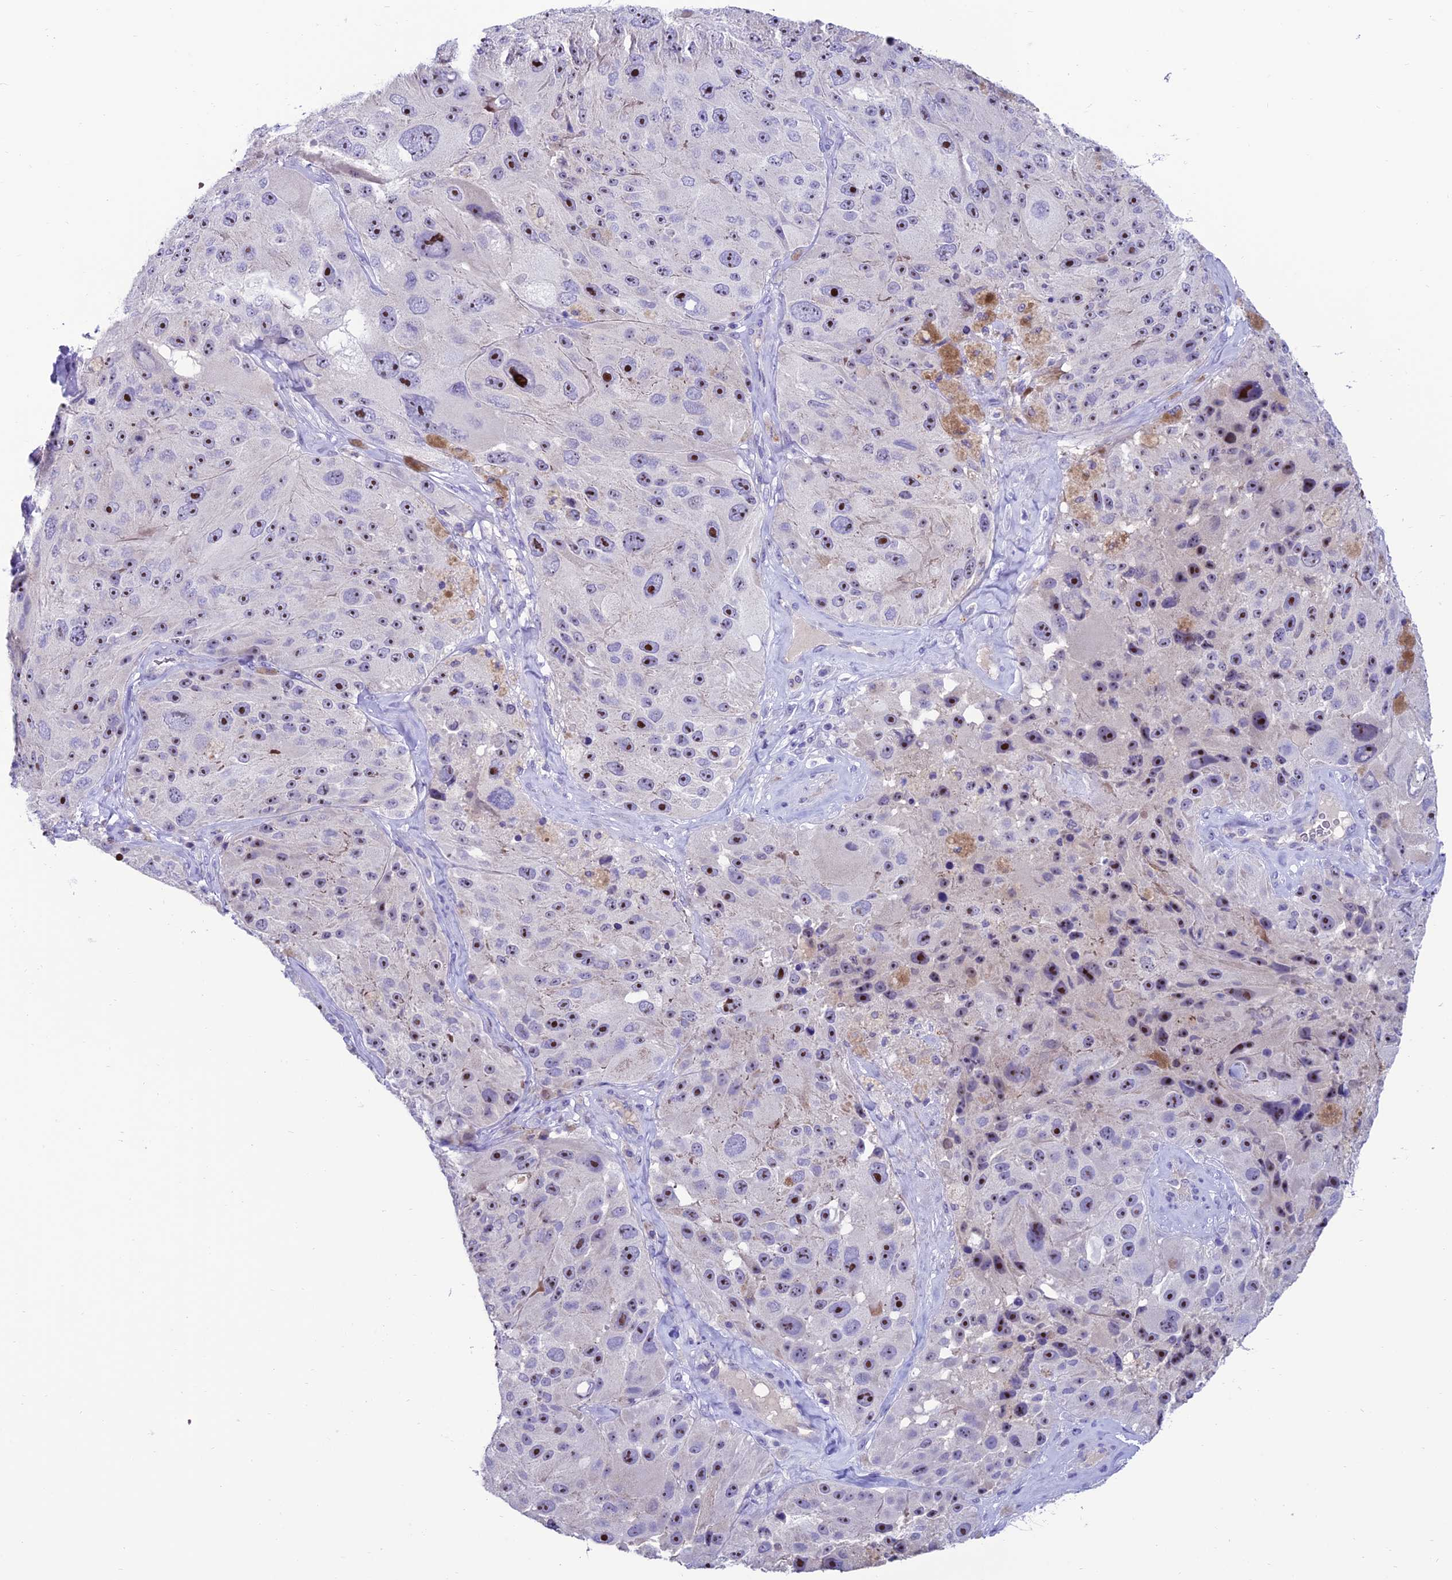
{"staining": {"intensity": "strong", "quantity": "<25%", "location": "nuclear"}, "tissue": "melanoma", "cell_type": "Tumor cells", "image_type": "cancer", "snomed": [{"axis": "morphology", "description": "Malignant melanoma, Metastatic site"}, {"axis": "topography", "description": "Lymph node"}], "caption": "Melanoma tissue shows strong nuclear positivity in approximately <25% of tumor cells, visualized by immunohistochemistry.", "gene": "SLC10A1", "patient": {"sex": "male", "age": 62}}